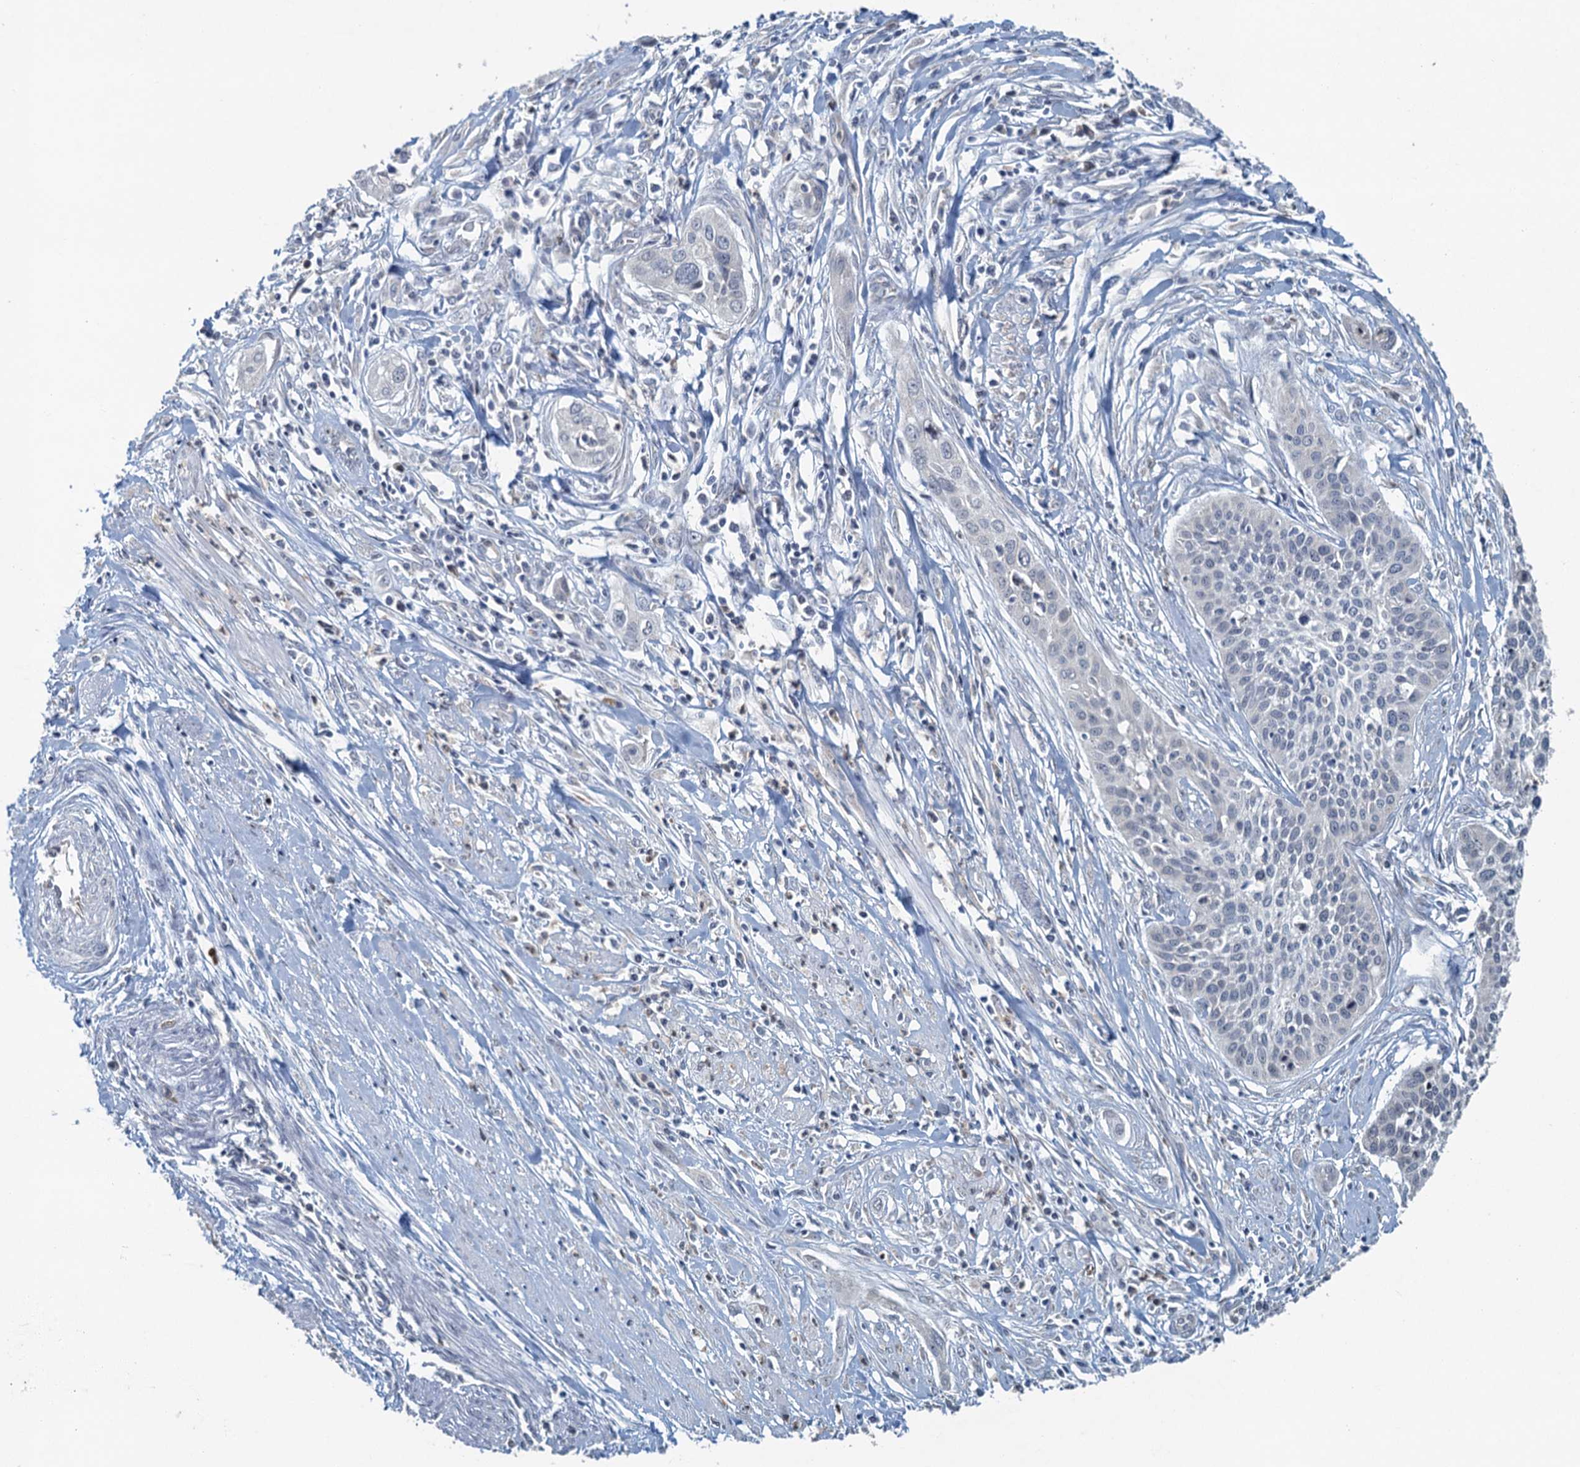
{"staining": {"intensity": "negative", "quantity": "none", "location": "none"}, "tissue": "cervical cancer", "cell_type": "Tumor cells", "image_type": "cancer", "snomed": [{"axis": "morphology", "description": "Squamous cell carcinoma, NOS"}, {"axis": "topography", "description": "Cervix"}], "caption": "Image shows no protein positivity in tumor cells of cervical squamous cell carcinoma tissue.", "gene": "TEX35", "patient": {"sex": "female", "age": 34}}